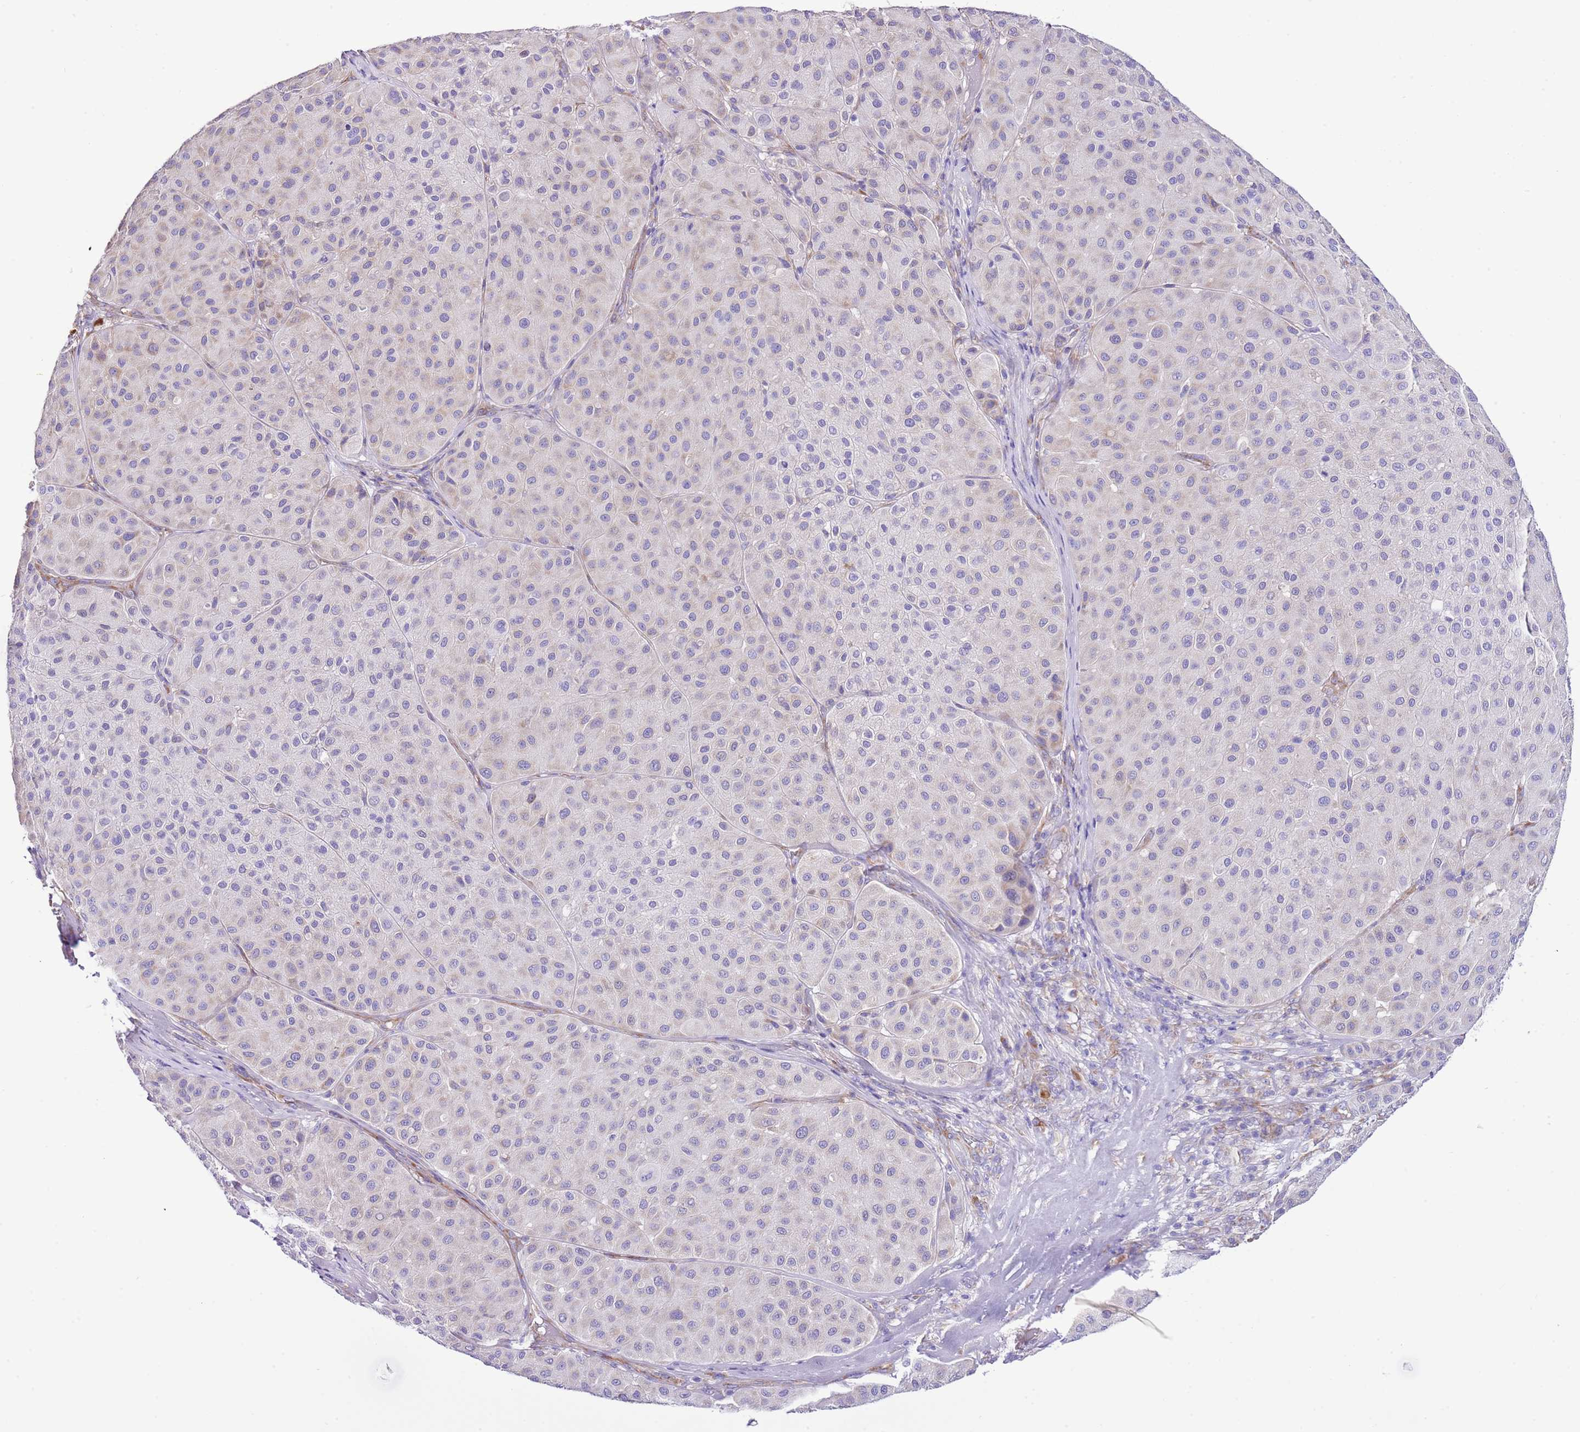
{"staining": {"intensity": "negative", "quantity": "none", "location": "none"}, "tissue": "melanoma", "cell_type": "Tumor cells", "image_type": "cancer", "snomed": [{"axis": "morphology", "description": "Malignant melanoma, Metastatic site"}, {"axis": "topography", "description": "Smooth muscle"}], "caption": "Immunohistochemical staining of human melanoma demonstrates no significant expression in tumor cells. (DAB (3,3'-diaminobenzidine) immunohistochemistry with hematoxylin counter stain).", "gene": "RPS10", "patient": {"sex": "male", "age": 41}}